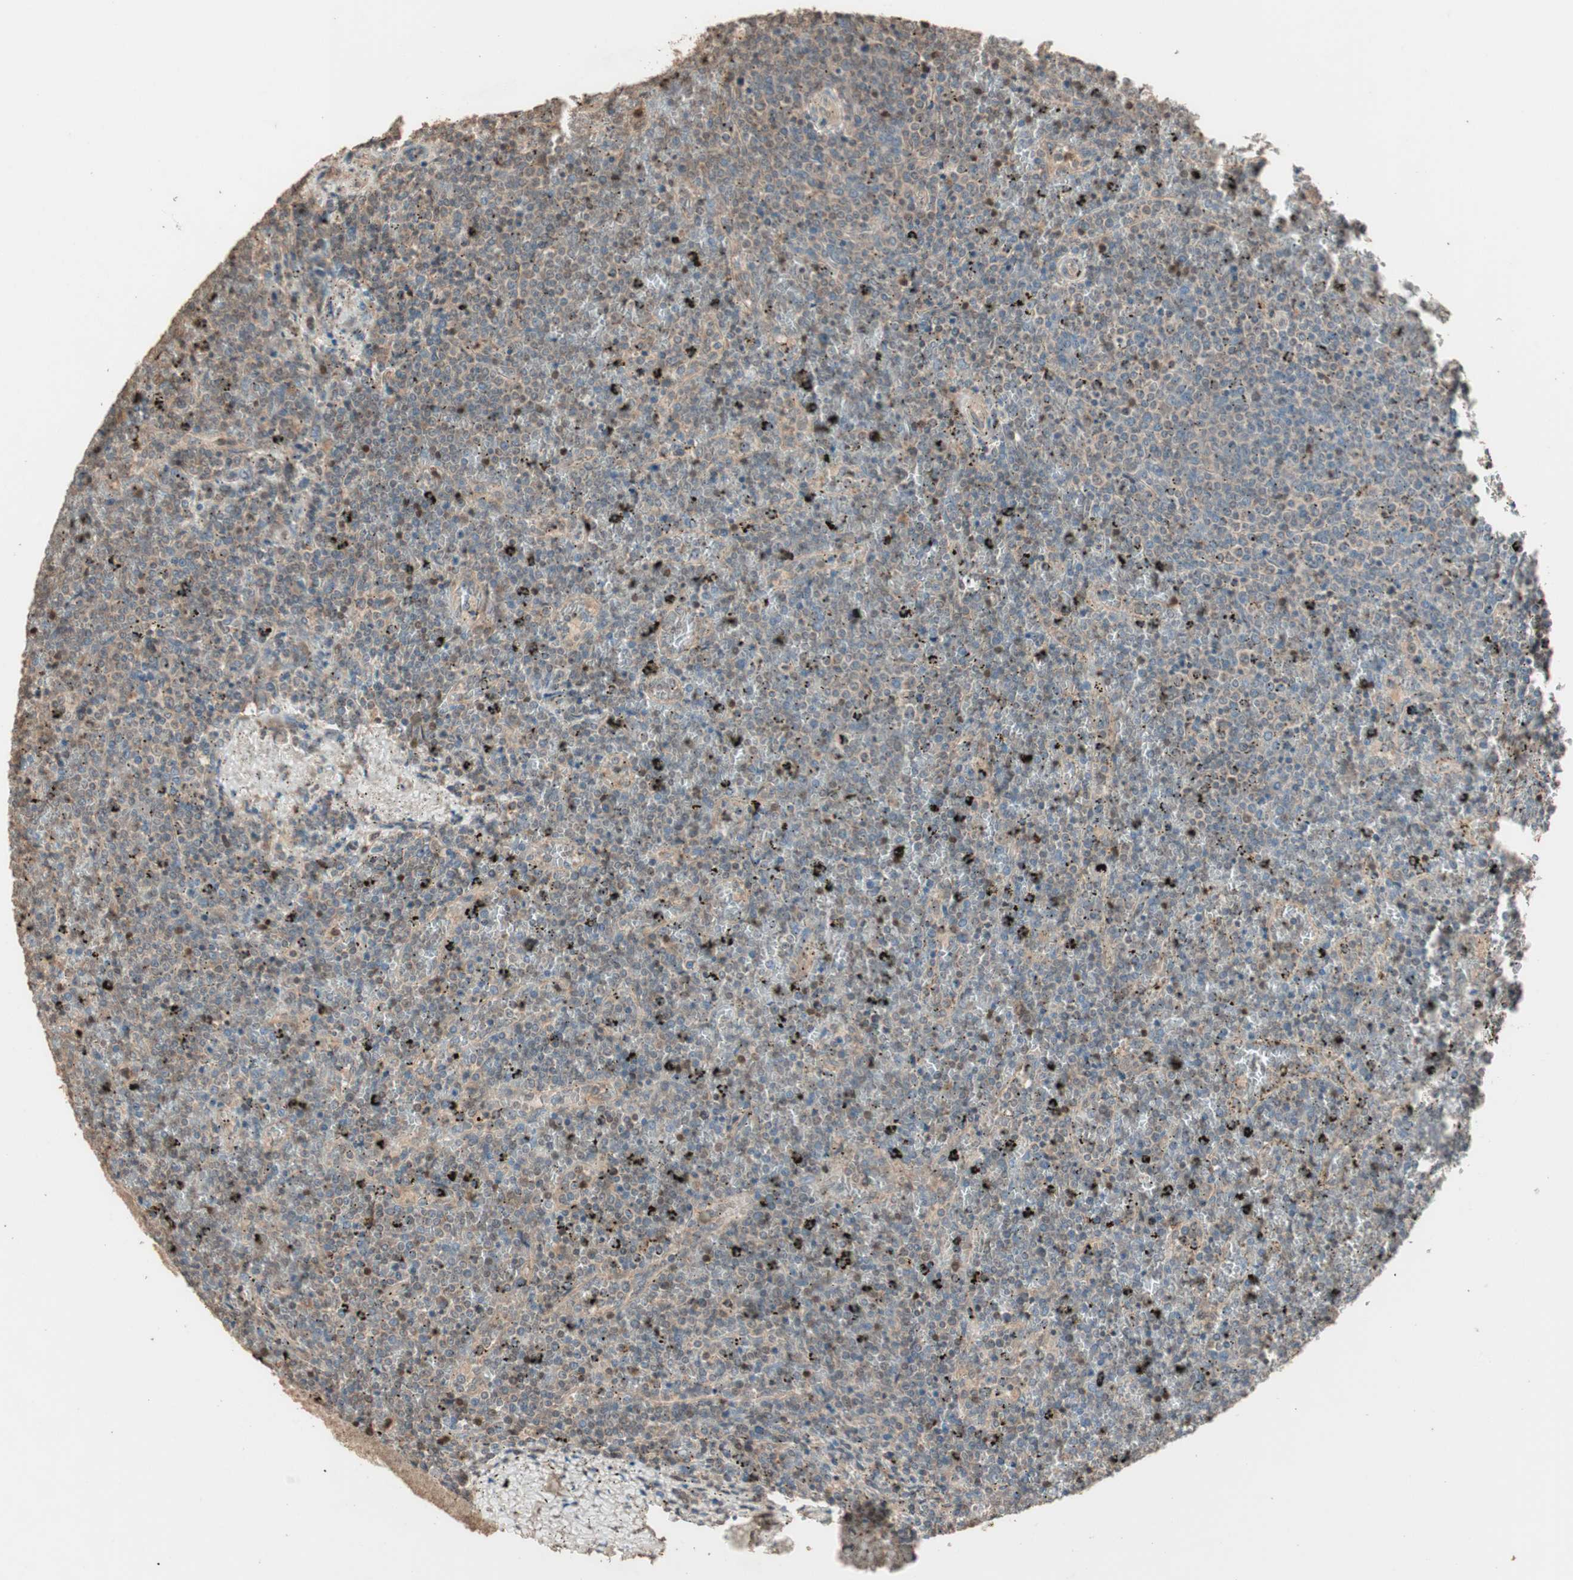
{"staining": {"intensity": "weak", "quantity": ">75%", "location": "cytoplasmic/membranous,nuclear"}, "tissue": "lymphoma", "cell_type": "Tumor cells", "image_type": "cancer", "snomed": [{"axis": "morphology", "description": "Malignant lymphoma, non-Hodgkin's type, Low grade"}, {"axis": "topography", "description": "Spleen"}], "caption": "A micrograph of low-grade malignant lymphoma, non-Hodgkin's type stained for a protein displays weak cytoplasmic/membranous and nuclear brown staining in tumor cells.", "gene": "USP20", "patient": {"sex": "female", "age": 77}}